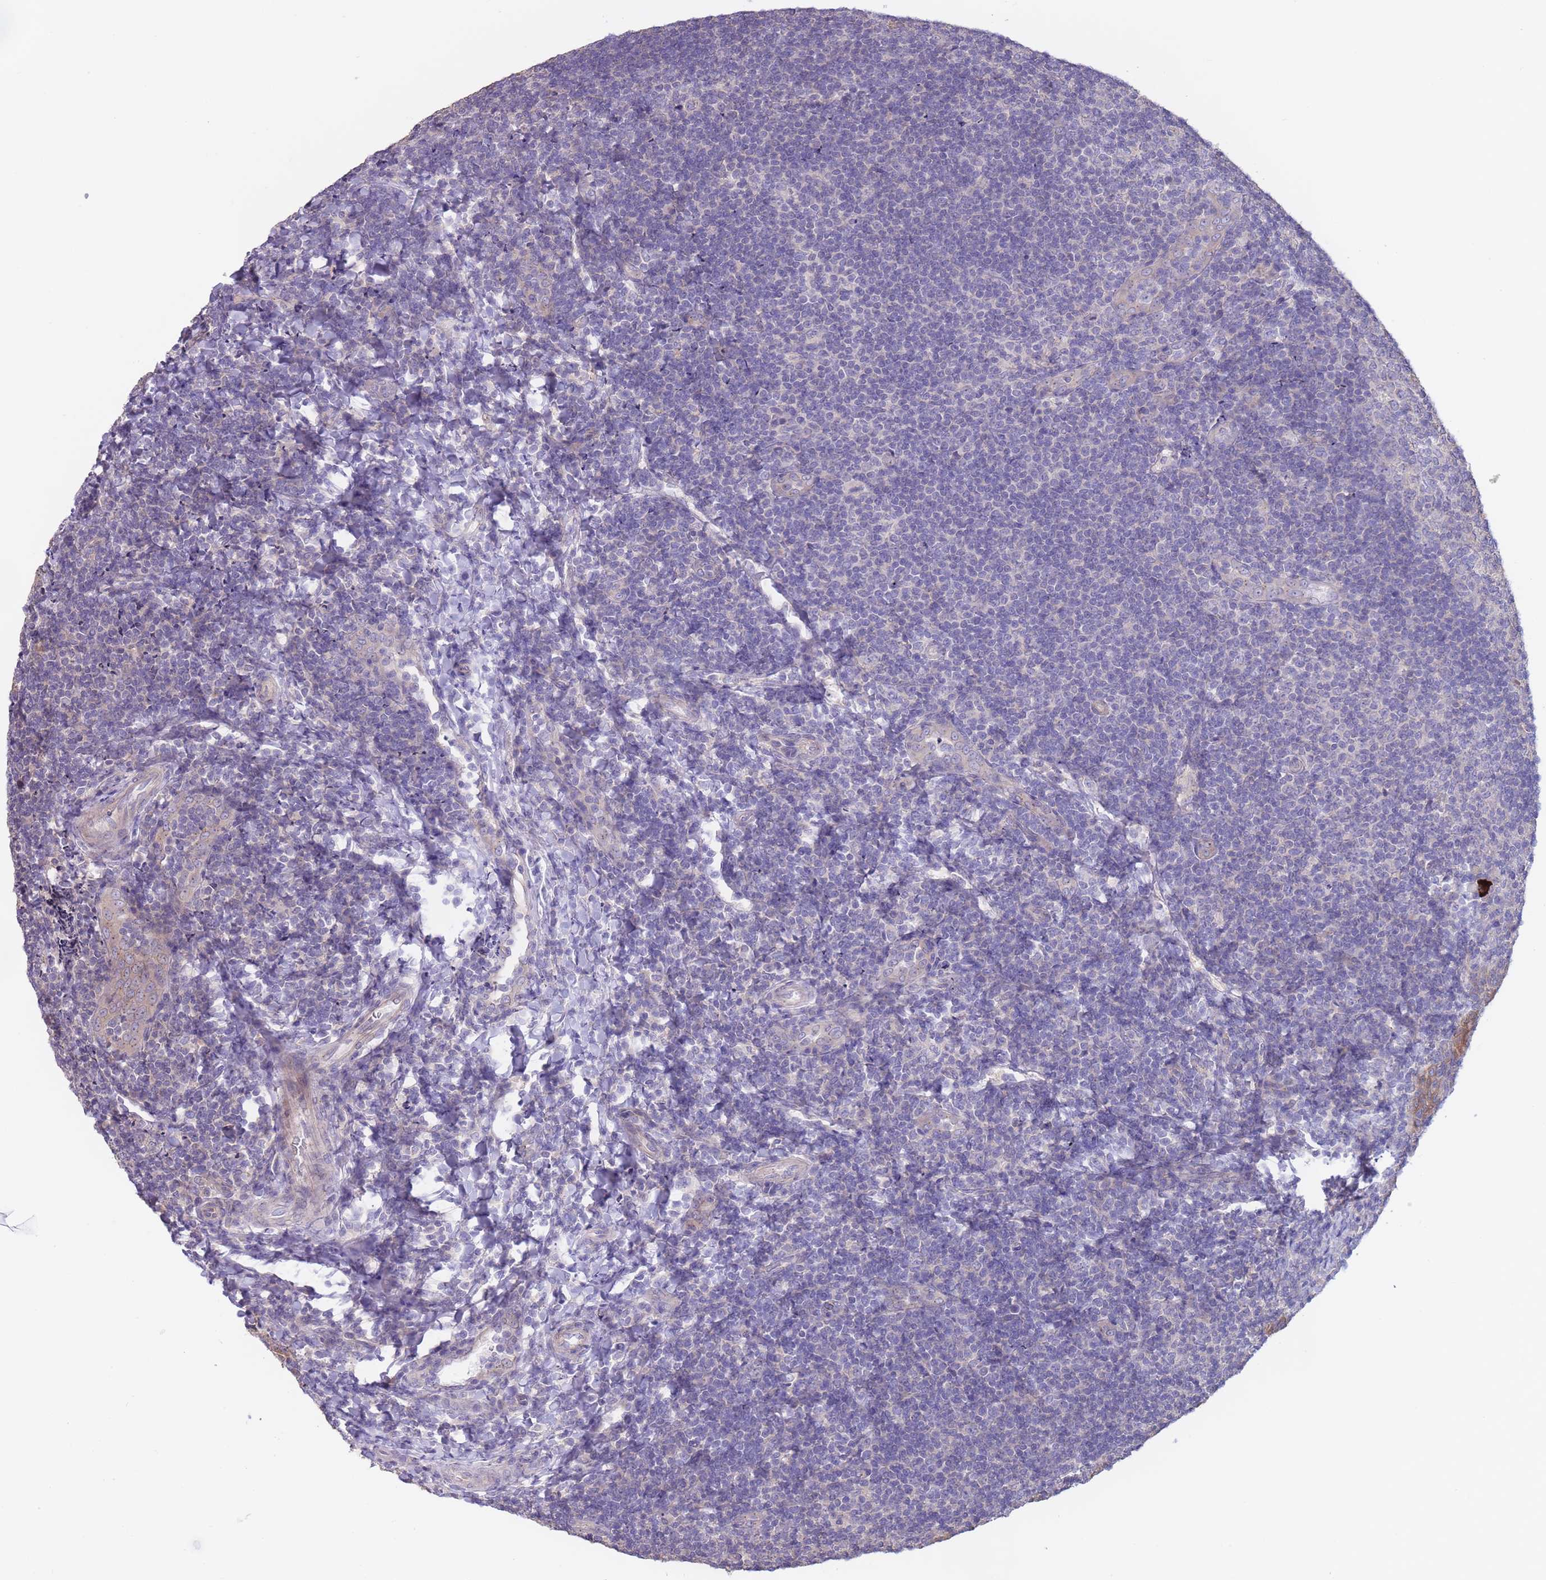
{"staining": {"intensity": "negative", "quantity": "none", "location": "none"}, "tissue": "tonsil", "cell_type": "Germinal center cells", "image_type": "normal", "snomed": [{"axis": "morphology", "description": "Normal tissue, NOS"}, {"axis": "topography", "description": "Tonsil"}], "caption": "Immunohistochemistry photomicrograph of normal human tonsil stained for a protein (brown), which demonstrates no staining in germinal center cells.", "gene": "ALS2CL", "patient": {"sex": "male", "age": 17}}